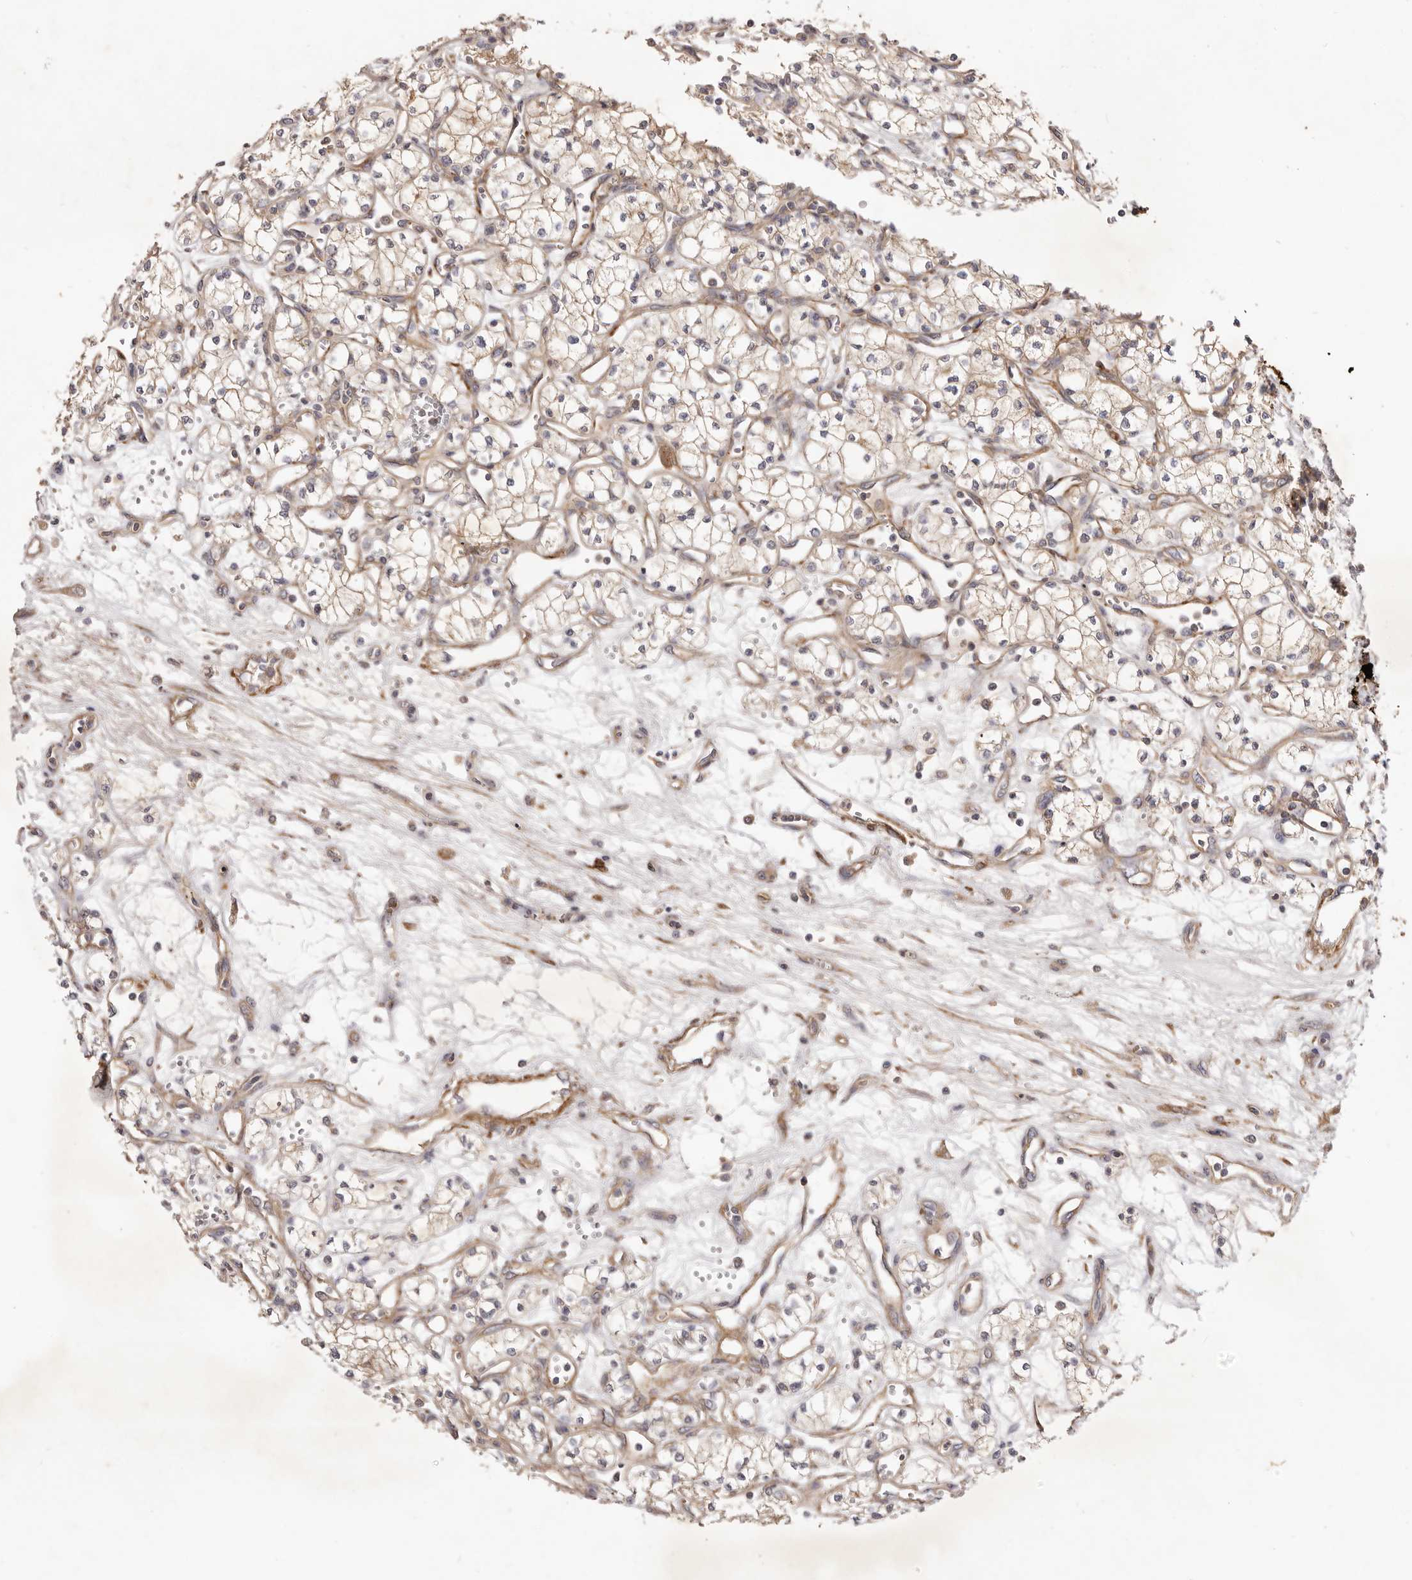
{"staining": {"intensity": "weak", "quantity": "25%-75%", "location": "cytoplasmic/membranous"}, "tissue": "renal cancer", "cell_type": "Tumor cells", "image_type": "cancer", "snomed": [{"axis": "morphology", "description": "Adenocarcinoma, NOS"}, {"axis": "topography", "description": "Kidney"}], "caption": "Renal cancer (adenocarcinoma) tissue reveals weak cytoplasmic/membranous staining in about 25%-75% of tumor cells (Brightfield microscopy of DAB IHC at high magnification).", "gene": "ADAMTS9", "patient": {"sex": "male", "age": 59}}